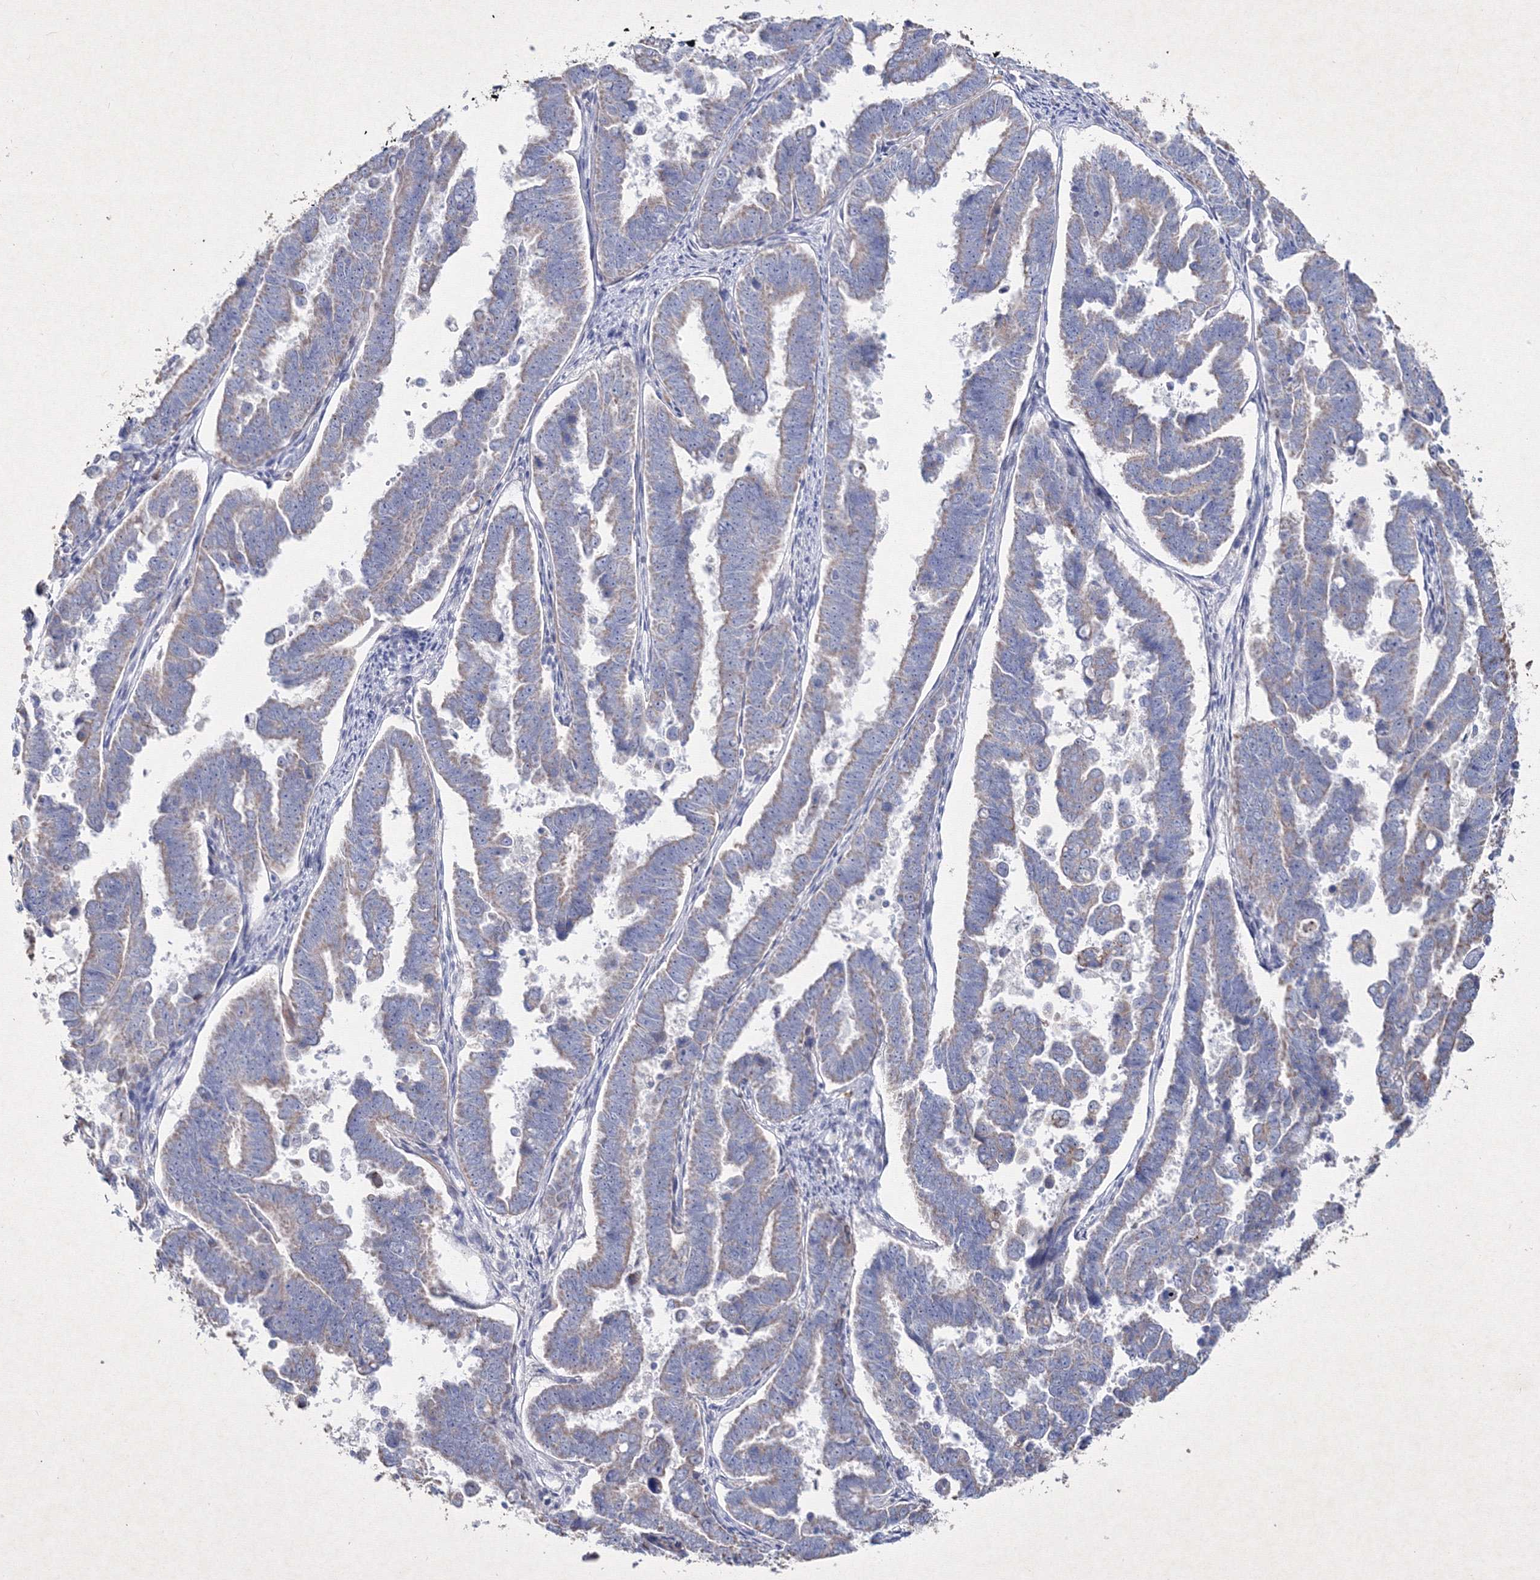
{"staining": {"intensity": "weak", "quantity": "25%-75%", "location": "cytoplasmic/membranous"}, "tissue": "endometrial cancer", "cell_type": "Tumor cells", "image_type": "cancer", "snomed": [{"axis": "morphology", "description": "Adenocarcinoma, NOS"}, {"axis": "topography", "description": "Endometrium"}], "caption": "Protein positivity by immunohistochemistry (IHC) reveals weak cytoplasmic/membranous expression in approximately 25%-75% of tumor cells in endometrial cancer.", "gene": "SMIM29", "patient": {"sex": "female", "age": 75}}